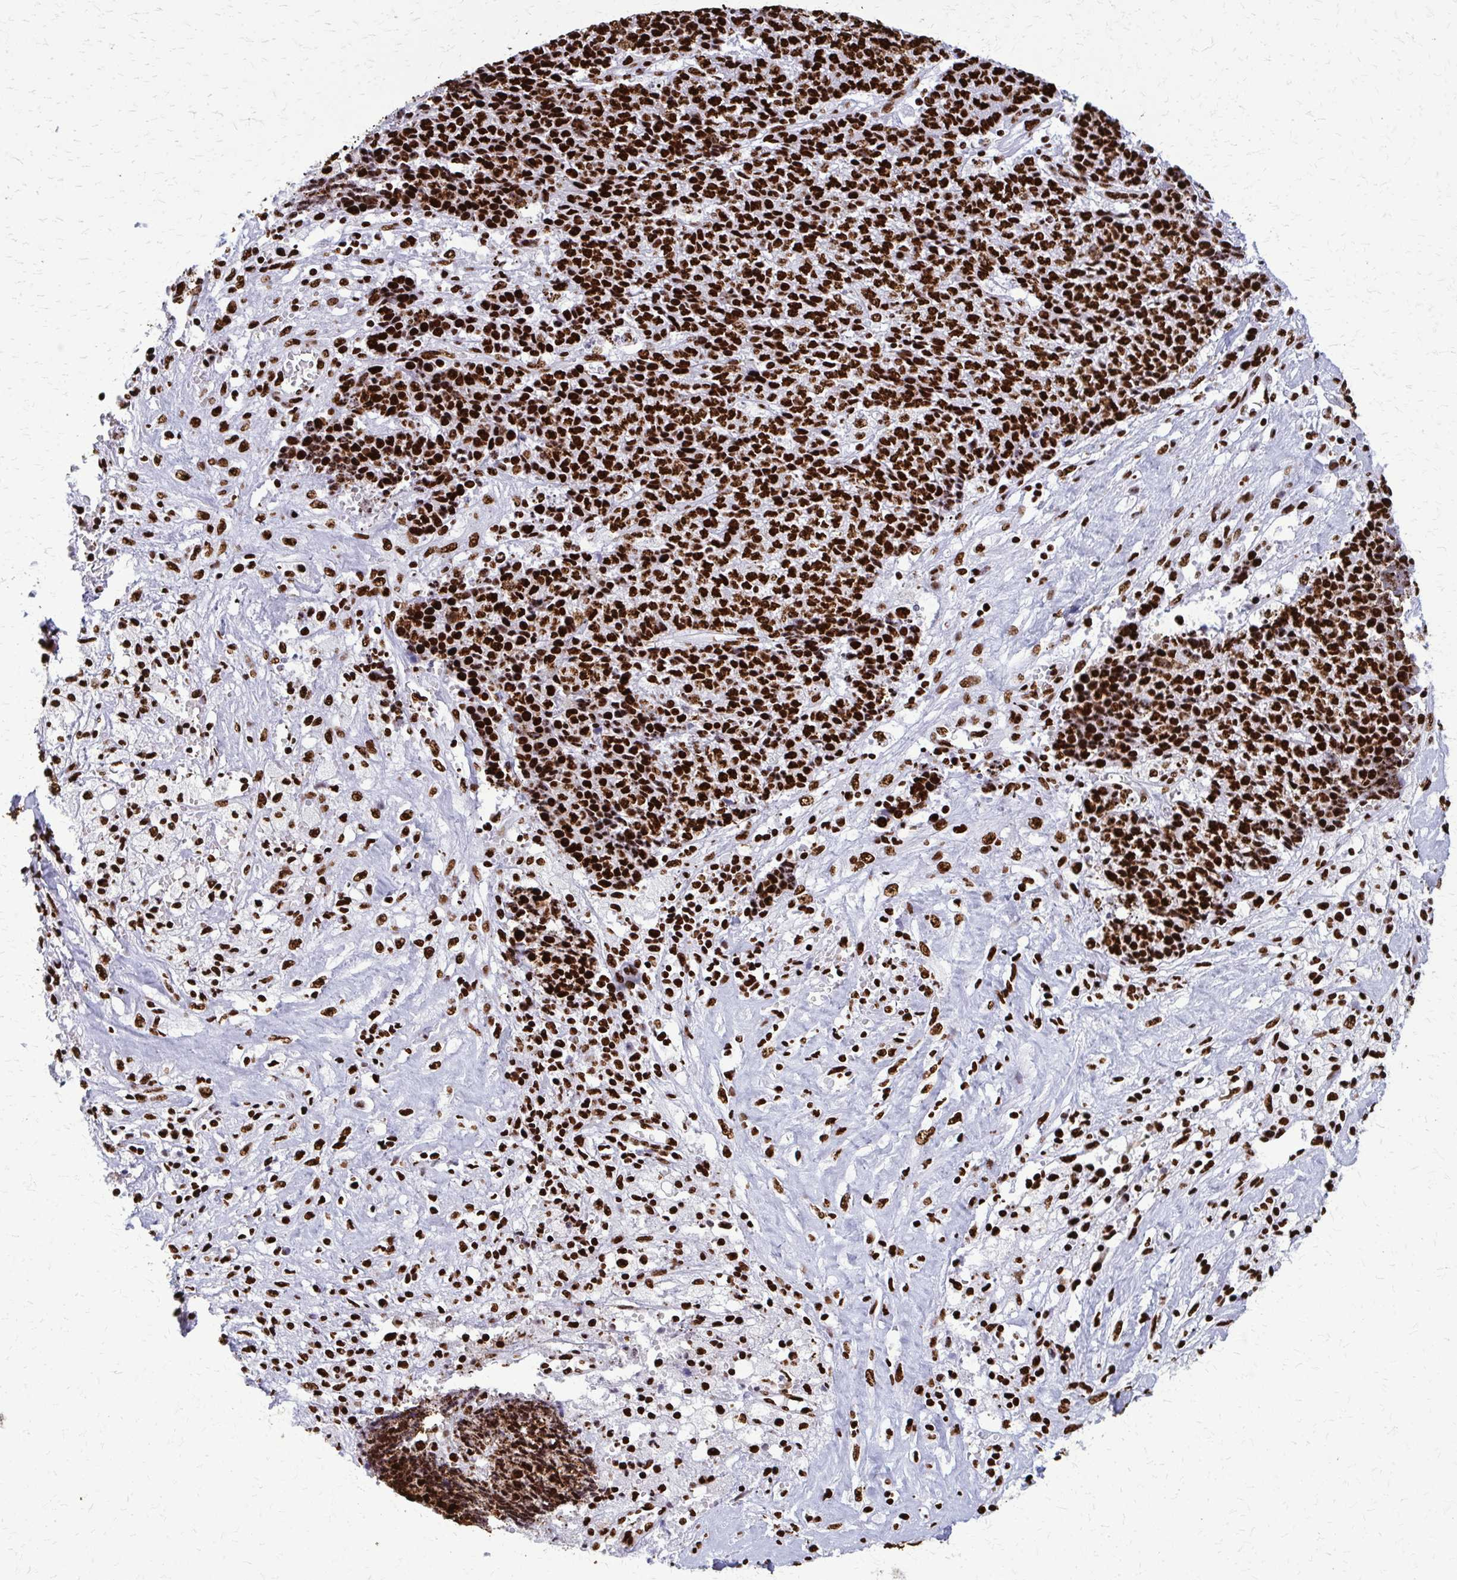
{"staining": {"intensity": "strong", "quantity": ">75%", "location": "nuclear"}, "tissue": "ovarian cancer", "cell_type": "Tumor cells", "image_type": "cancer", "snomed": [{"axis": "morphology", "description": "Carcinoma, endometroid"}, {"axis": "topography", "description": "Ovary"}], "caption": "Protein expression analysis of human ovarian cancer reveals strong nuclear staining in about >75% of tumor cells.", "gene": "SFPQ", "patient": {"sex": "female", "age": 42}}